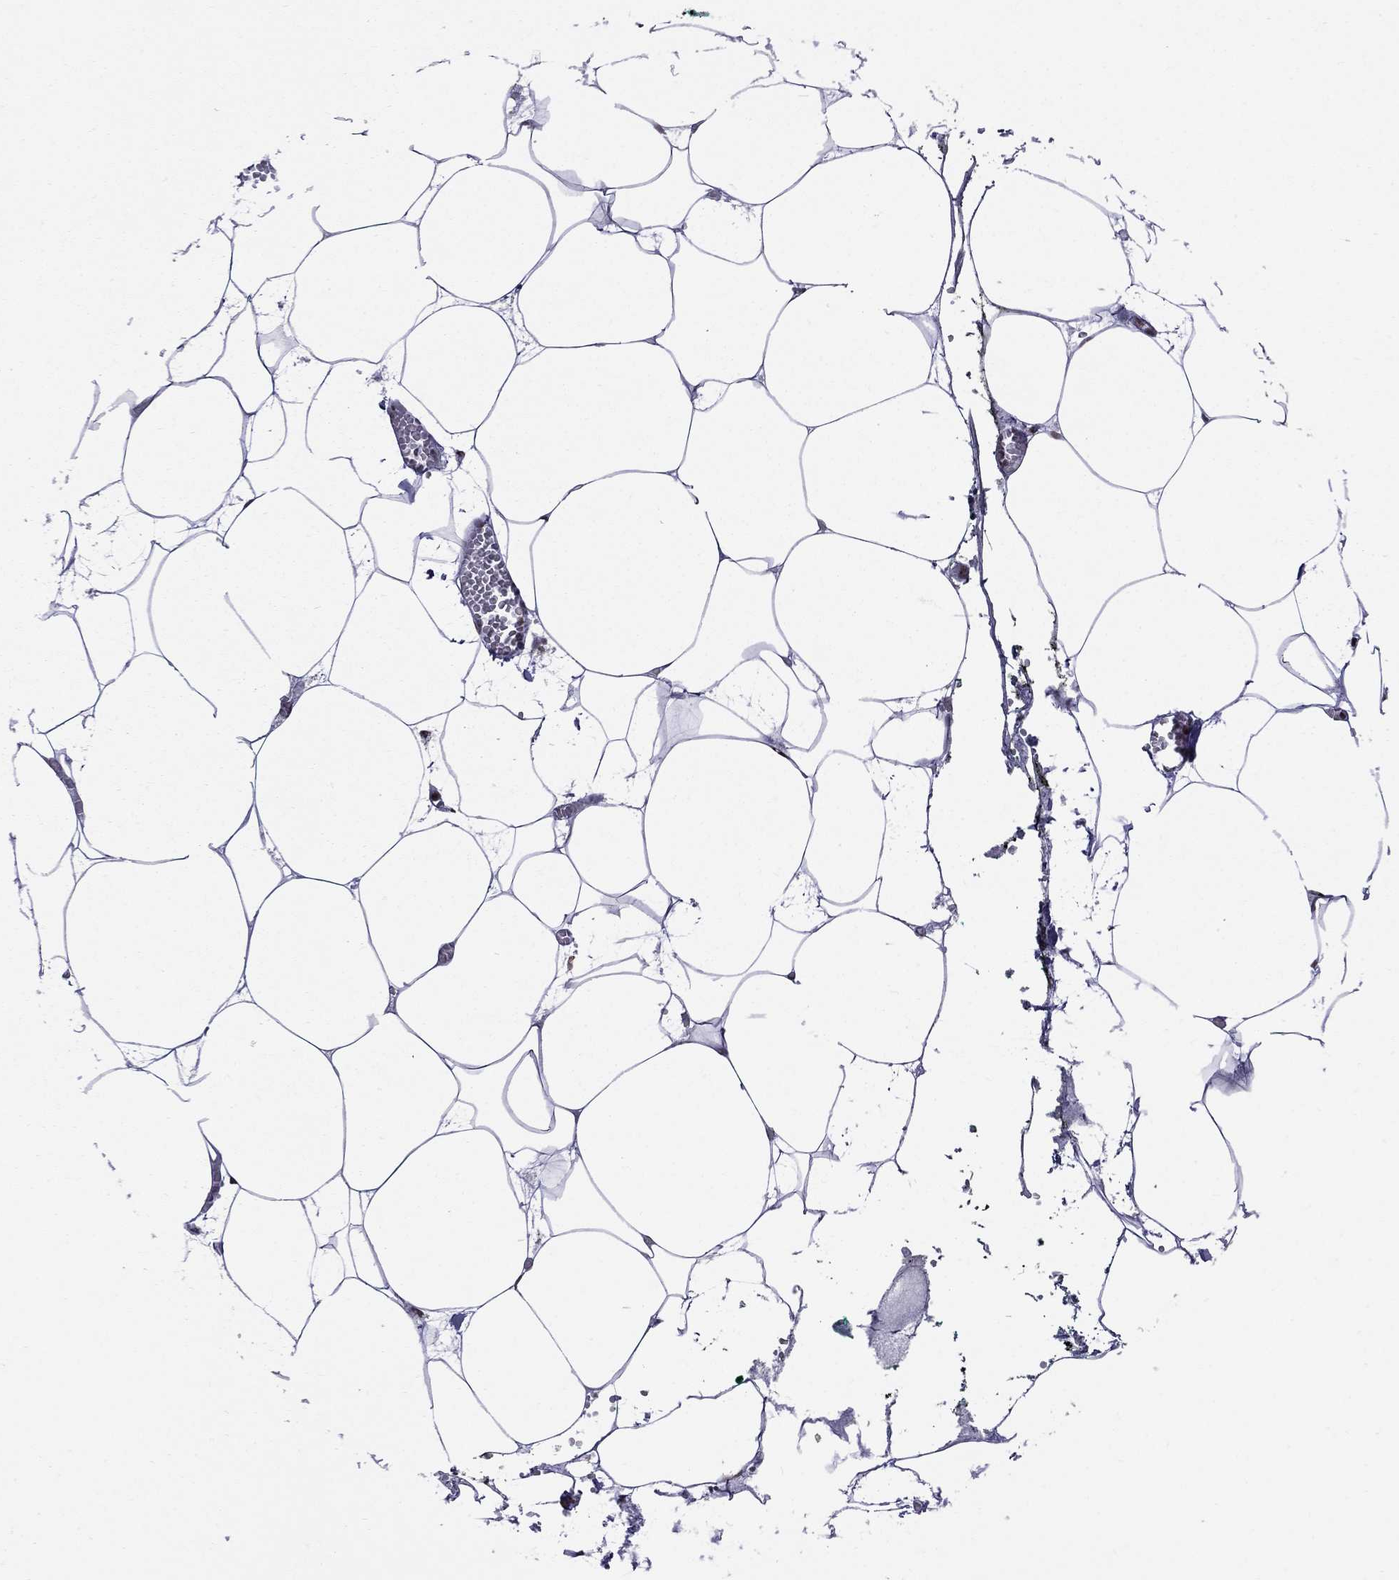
{"staining": {"intensity": "negative", "quantity": "none", "location": "none"}, "tissue": "adipose tissue", "cell_type": "Adipocytes", "image_type": "normal", "snomed": [{"axis": "morphology", "description": "Normal tissue, NOS"}, {"axis": "topography", "description": "Adipose tissue"}, {"axis": "topography", "description": "Pancreas"}, {"axis": "topography", "description": "Peripheral nerve tissue"}], "caption": "Immunohistochemistry histopathology image of unremarkable adipose tissue: adipose tissue stained with DAB (3,3'-diaminobenzidine) demonstrates no significant protein staining in adipocytes.", "gene": "MED25", "patient": {"sex": "female", "age": 58}}